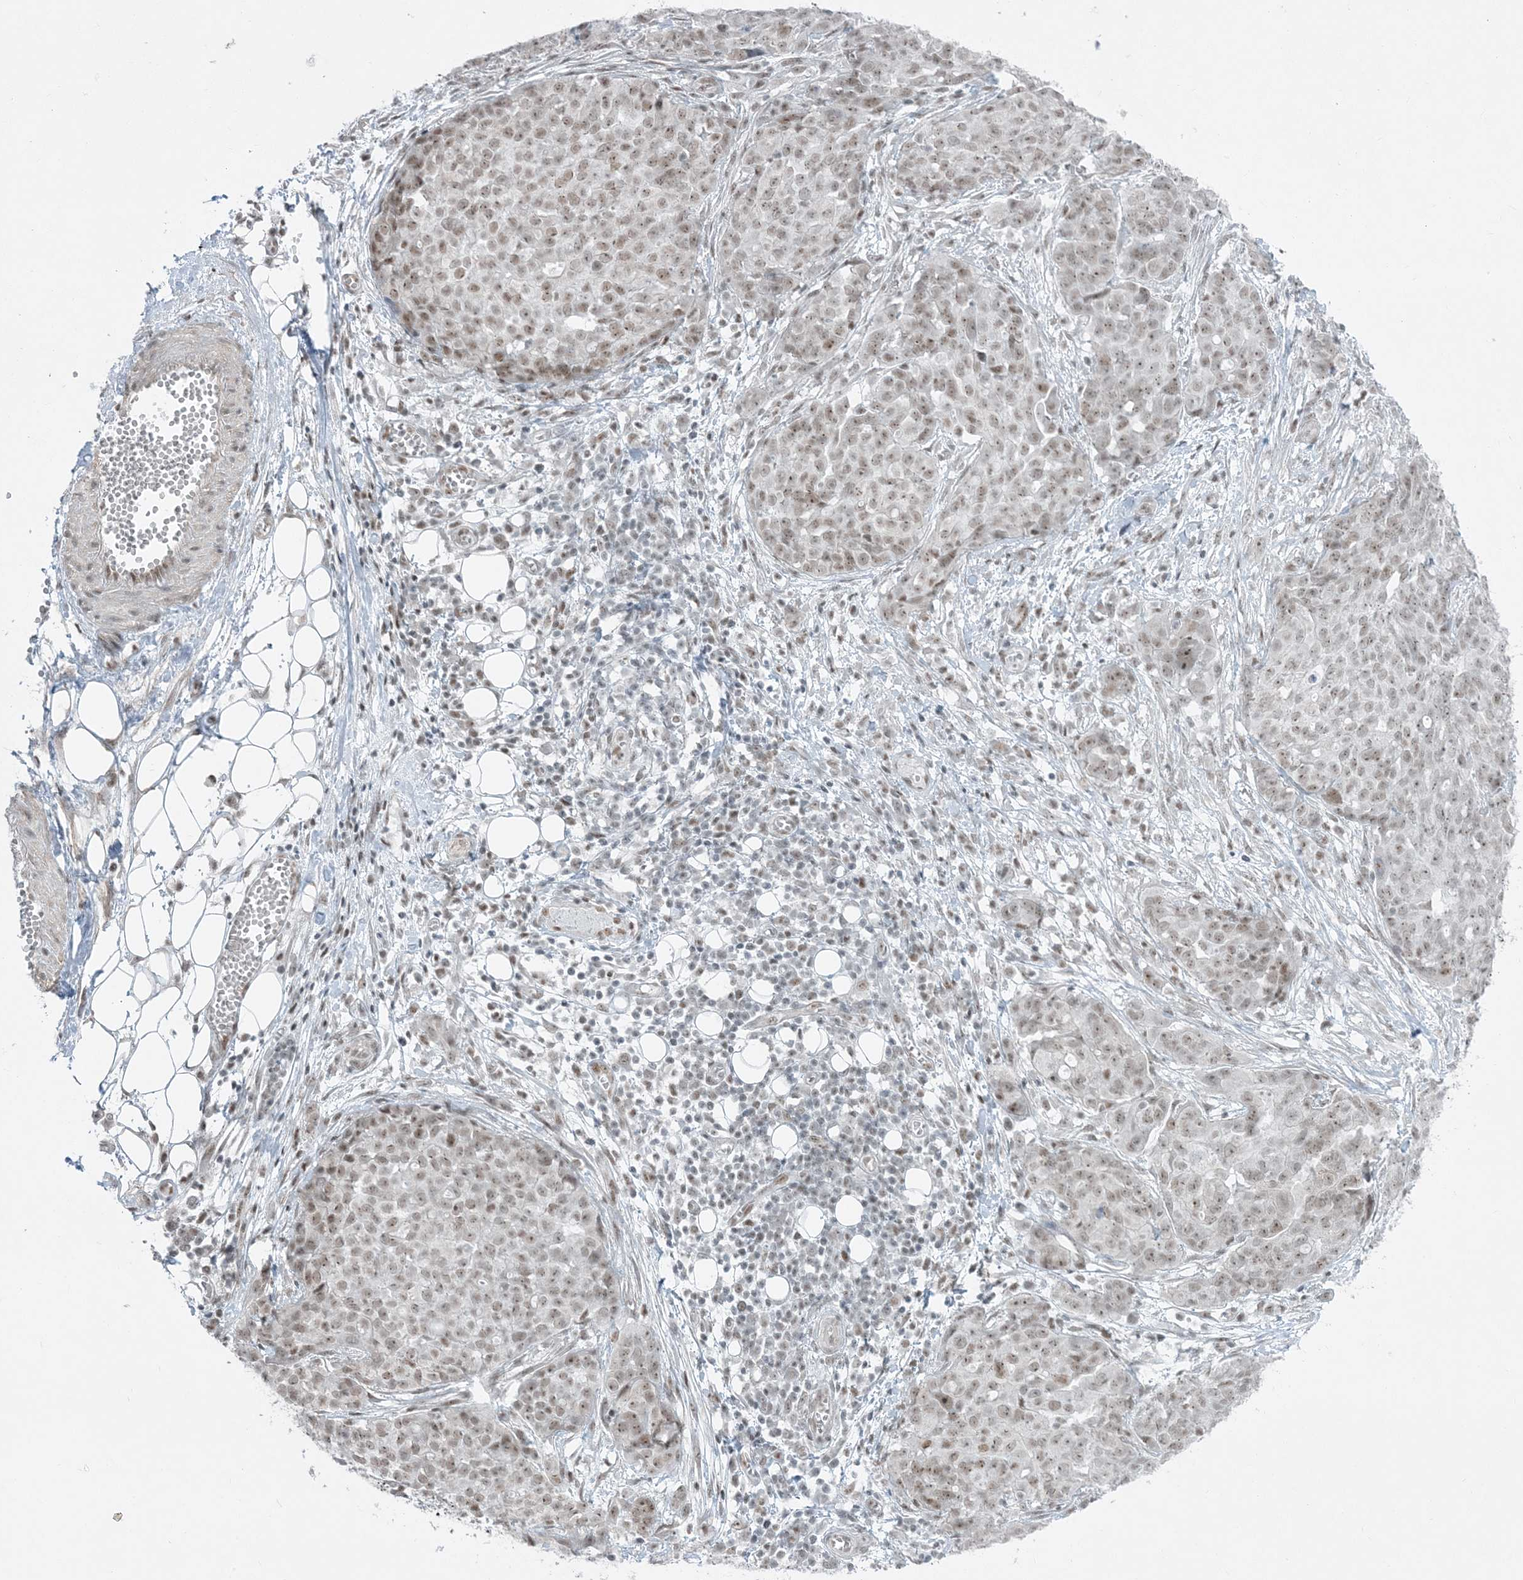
{"staining": {"intensity": "weak", "quantity": ">75%", "location": "nuclear"}, "tissue": "ovarian cancer", "cell_type": "Tumor cells", "image_type": "cancer", "snomed": [{"axis": "morphology", "description": "Cystadenocarcinoma, serous, NOS"}, {"axis": "topography", "description": "Soft tissue"}, {"axis": "topography", "description": "Ovary"}], "caption": "Protein staining of ovarian cancer tissue exhibits weak nuclear expression in approximately >75% of tumor cells.", "gene": "ZNF787", "patient": {"sex": "female", "age": 57}}